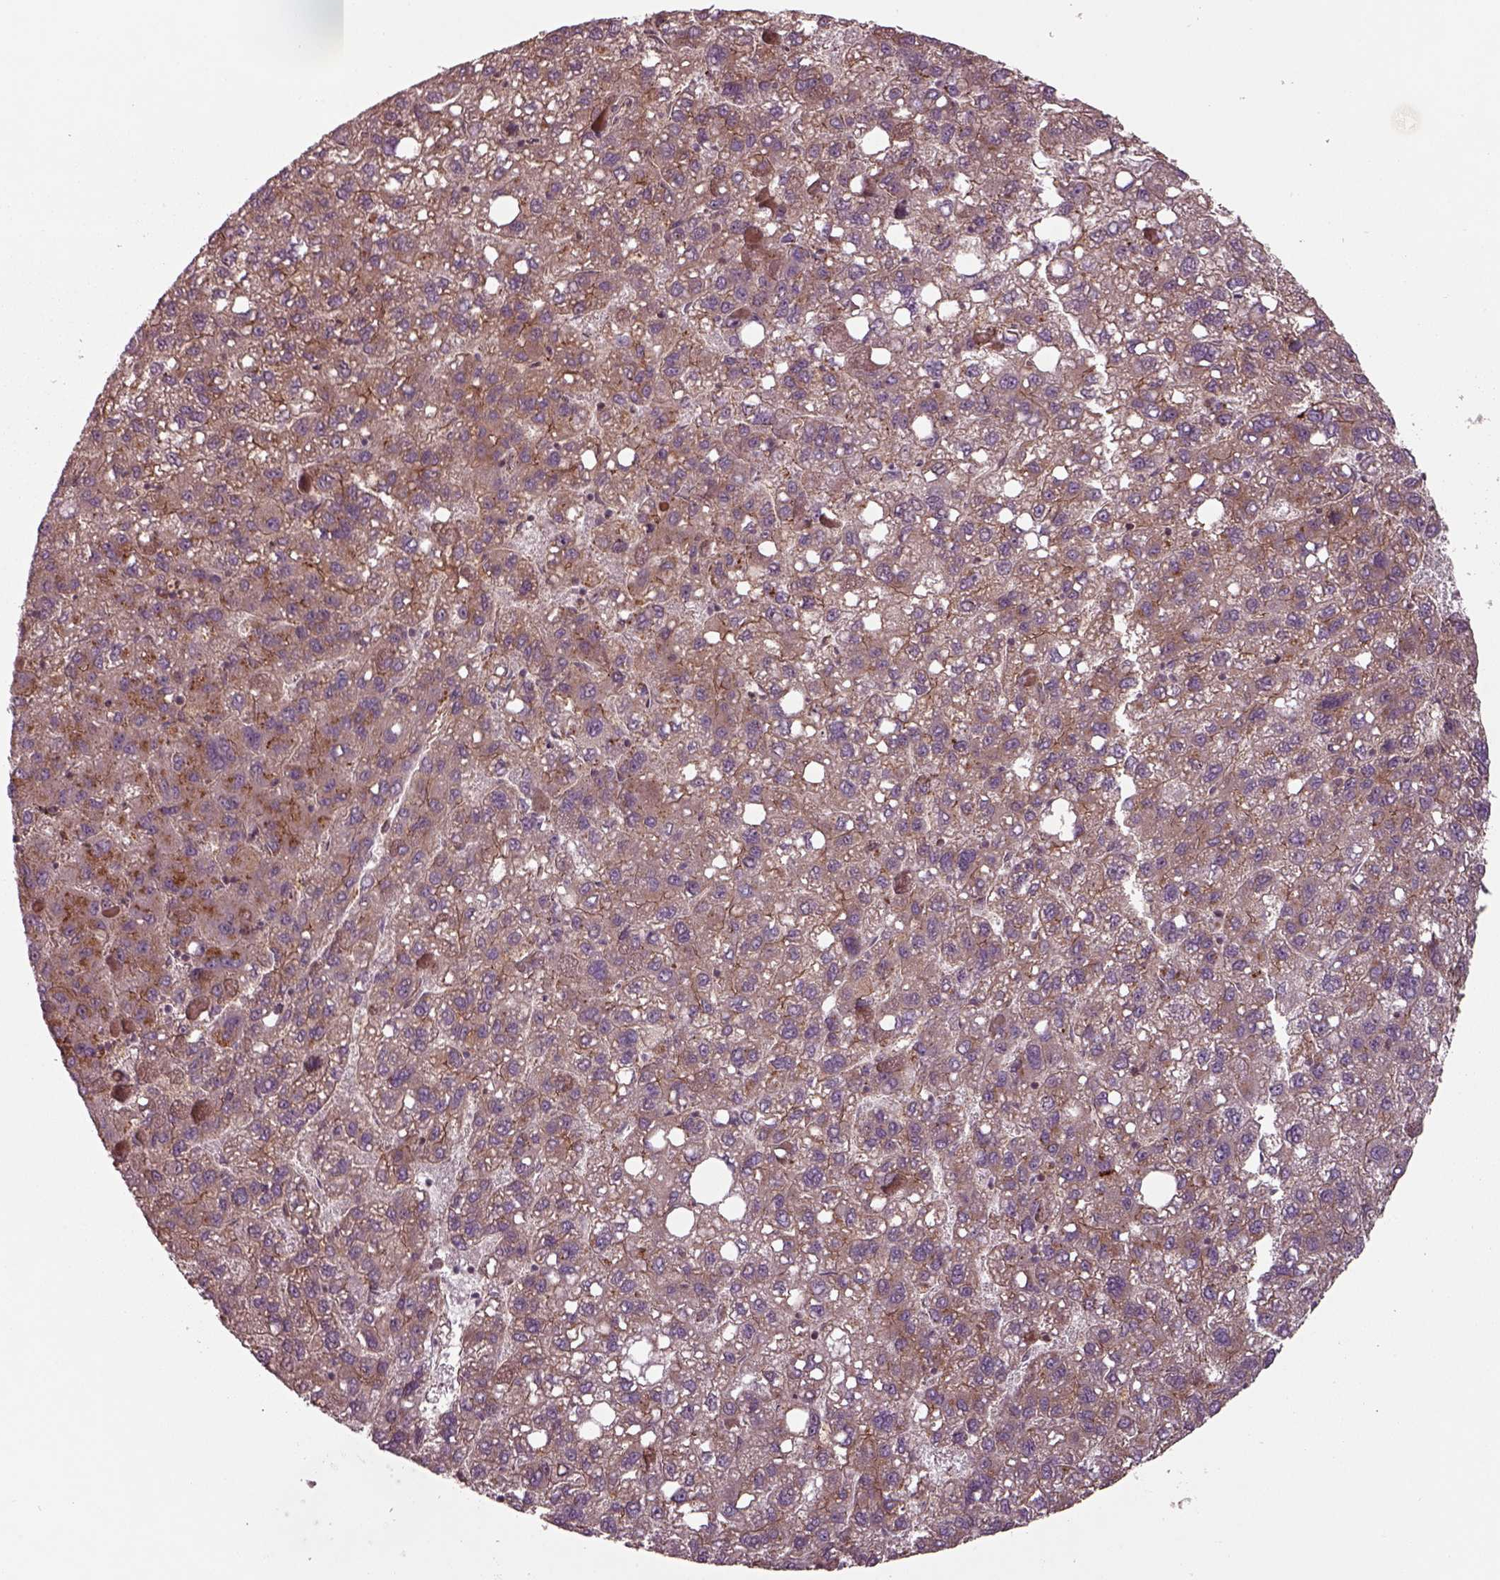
{"staining": {"intensity": "weak", "quantity": "25%-75%", "location": "cytoplasmic/membranous"}, "tissue": "liver cancer", "cell_type": "Tumor cells", "image_type": "cancer", "snomed": [{"axis": "morphology", "description": "Carcinoma, Hepatocellular, NOS"}, {"axis": "topography", "description": "Liver"}], "caption": "A brown stain labels weak cytoplasmic/membranous staining of a protein in liver cancer tumor cells. The staining is performed using DAB (3,3'-diaminobenzidine) brown chromogen to label protein expression. The nuclei are counter-stained blue using hematoxylin.", "gene": "CHMP3", "patient": {"sex": "female", "age": 82}}